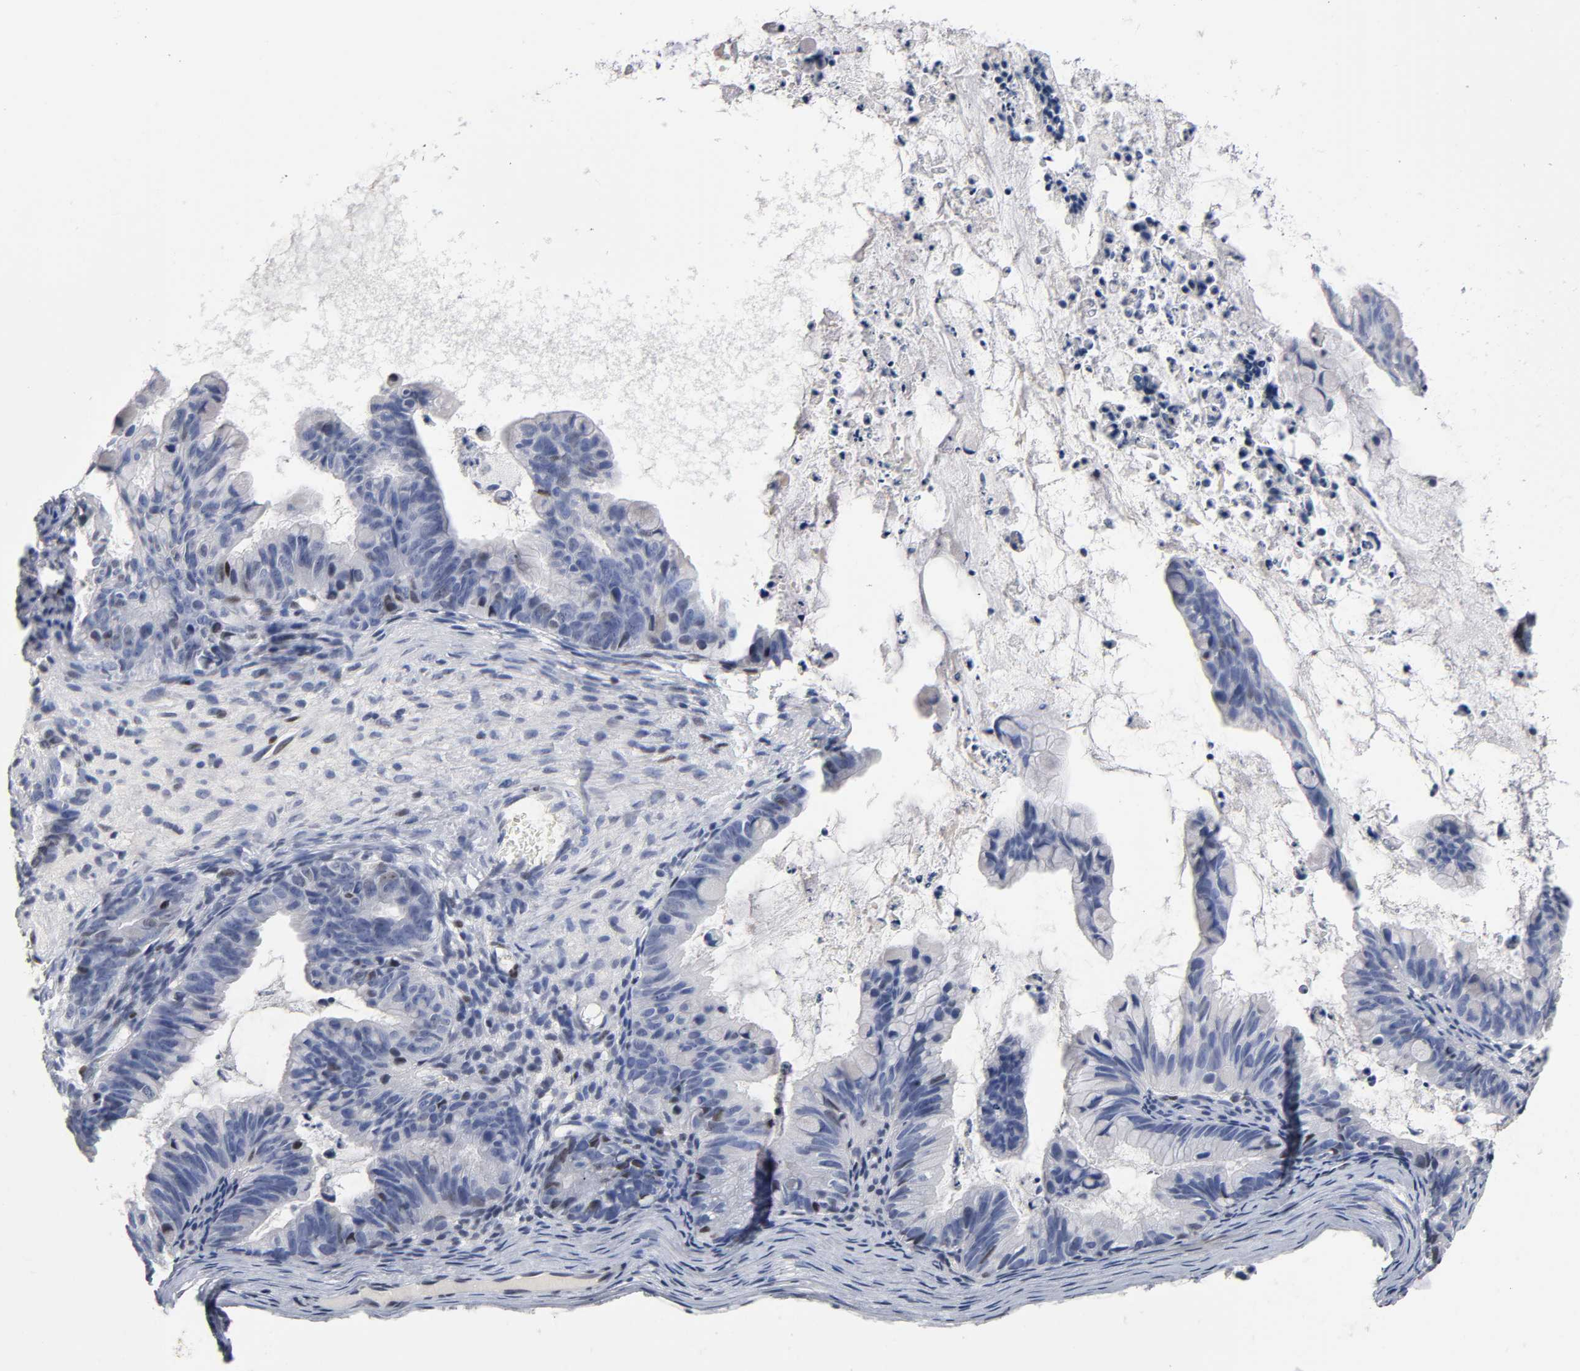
{"staining": {"intensity": "negative", "quantity": "none", "location": "none"}, "tissue": "ovarian cancer", "cell_type": "Tumor cells", "image_type": "cancer", "snomed": [{"axis": "morphology", "description": "Cystadenocarcinoma, mucinous, NOS"}, {"axis": "topography", "description": "Ovary"}], "caption": "Immunohistochemical staining of human ovarian cancer (mucinous cystadenocarcinoma) displays no significant staining in tumor cells.", "gene": "SP3", "patient": {"sex": "female", "age": 36}}